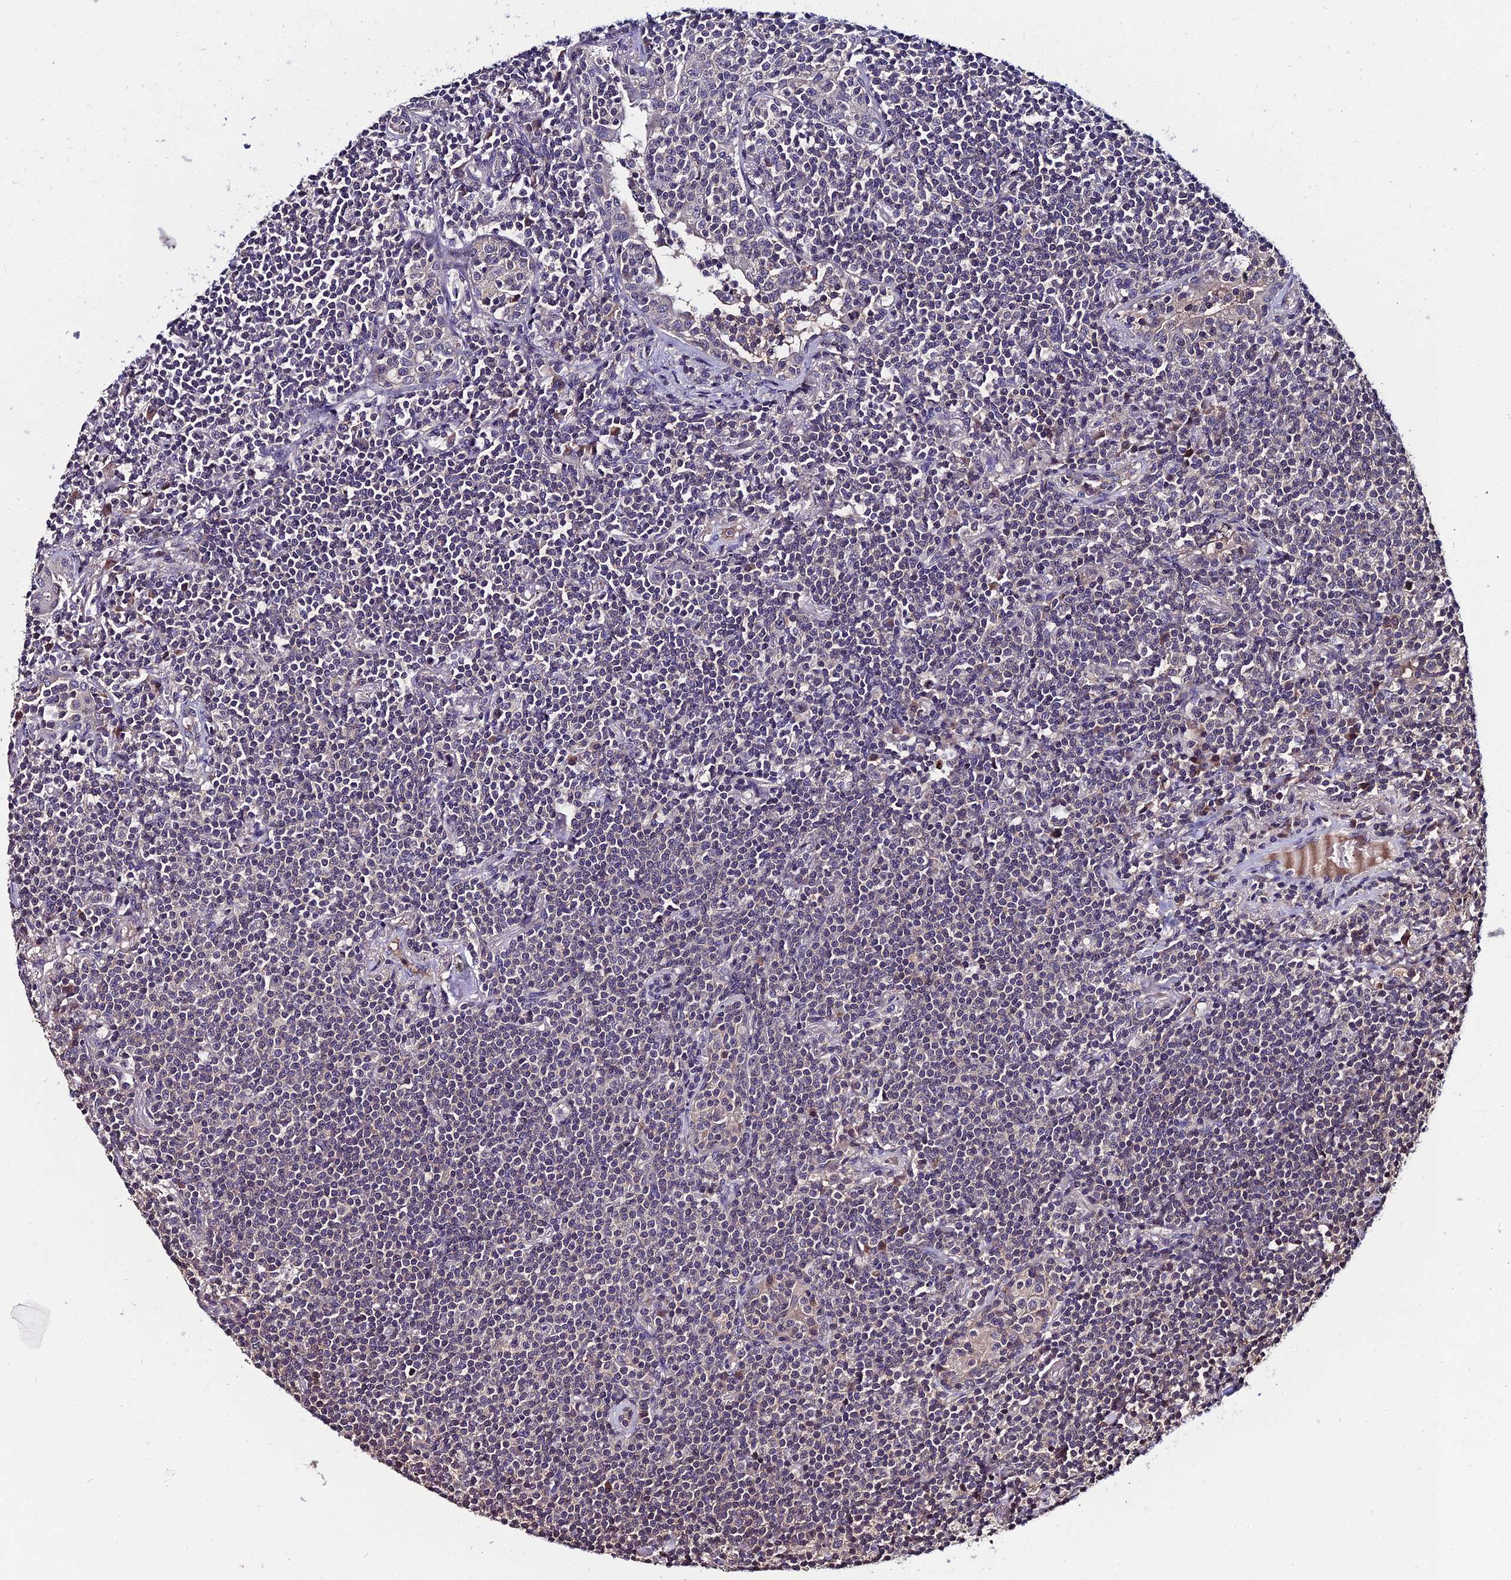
{"staining": {"intensity": "negative", "quantity": "none", "location": "none"}, "tissue": "lymphoma", "cell_type": "Tumor cells", "image_type": "cancer", "snomed": [{"axis": "morphology", "description": "Malignant lymphoma, non-Hodgkin's type, Low grade"}, {"axis": "topography", "description": "Lung"}], "caption": "Human malignant lymphoma, non-Hodgkin's type (low-grade) stained for a protein using immunohistochemistry (IHC) displays no expression in tumor cells.", "gene": "LGALS7", "patient": {"sex": "female", "age": 71}}